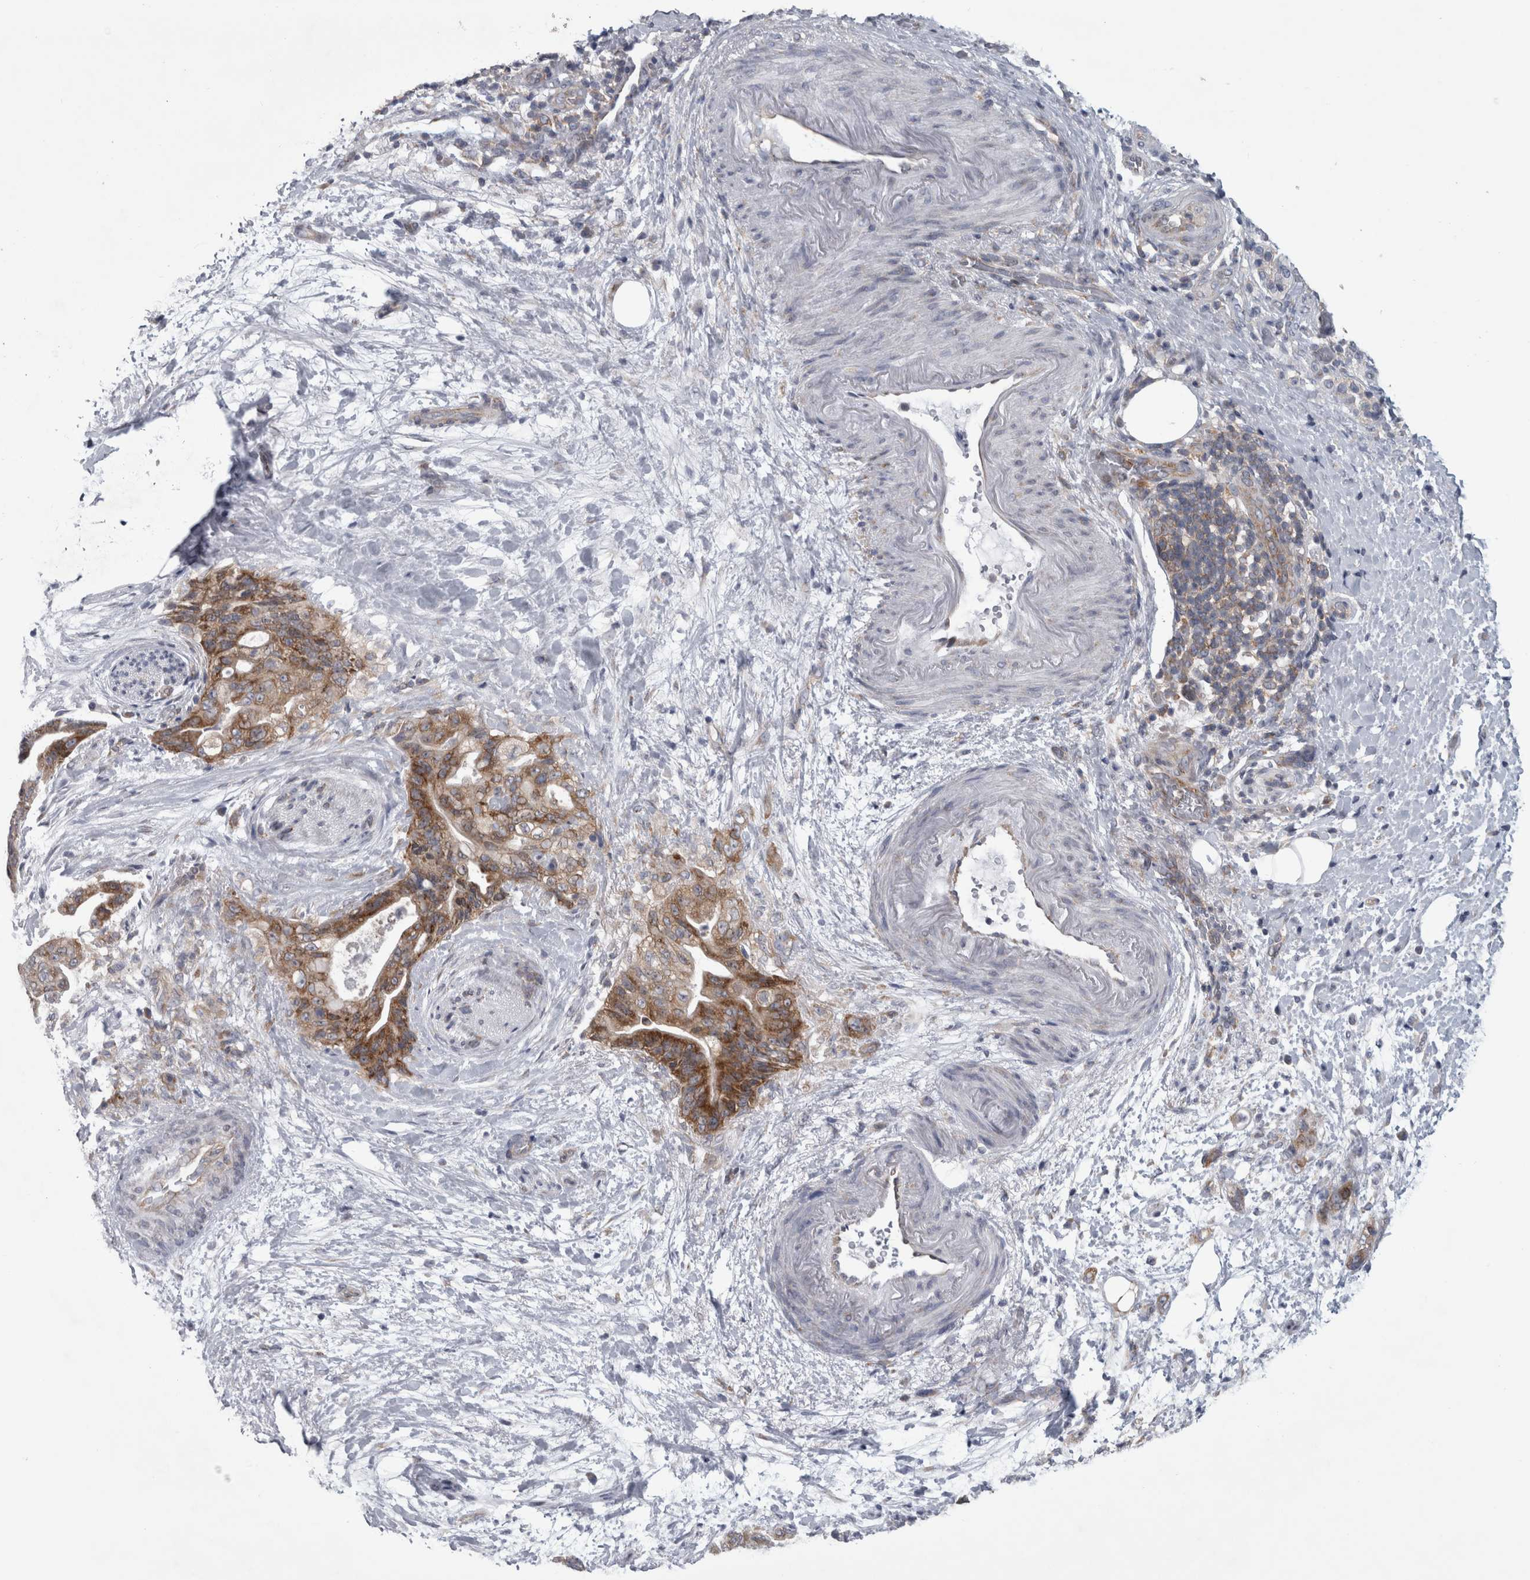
{"staining": {"intensity": "moderate", "quantity": ">75%", "location": "cytoplasmic/membranous"}, "tissue": "pancreatic cancer", "cell_type": "Tumor cells", "image_type": "cancer", "snomed": [{"axis": "morphology", "description": "Adenocarcinoma, NOS"}, {"axis": "topography", "description": "Pancreas"}], "caption": "Pancreatic adenocarcinoma stained with DAB (3,3'-diaminobenzidine) IHC shows medium levels of moderate cytoplasmic/membranous staining in about >75% of tumor cells.", "gene": "PRRC2C", "patient": {"sex": "male", "age": 59}}